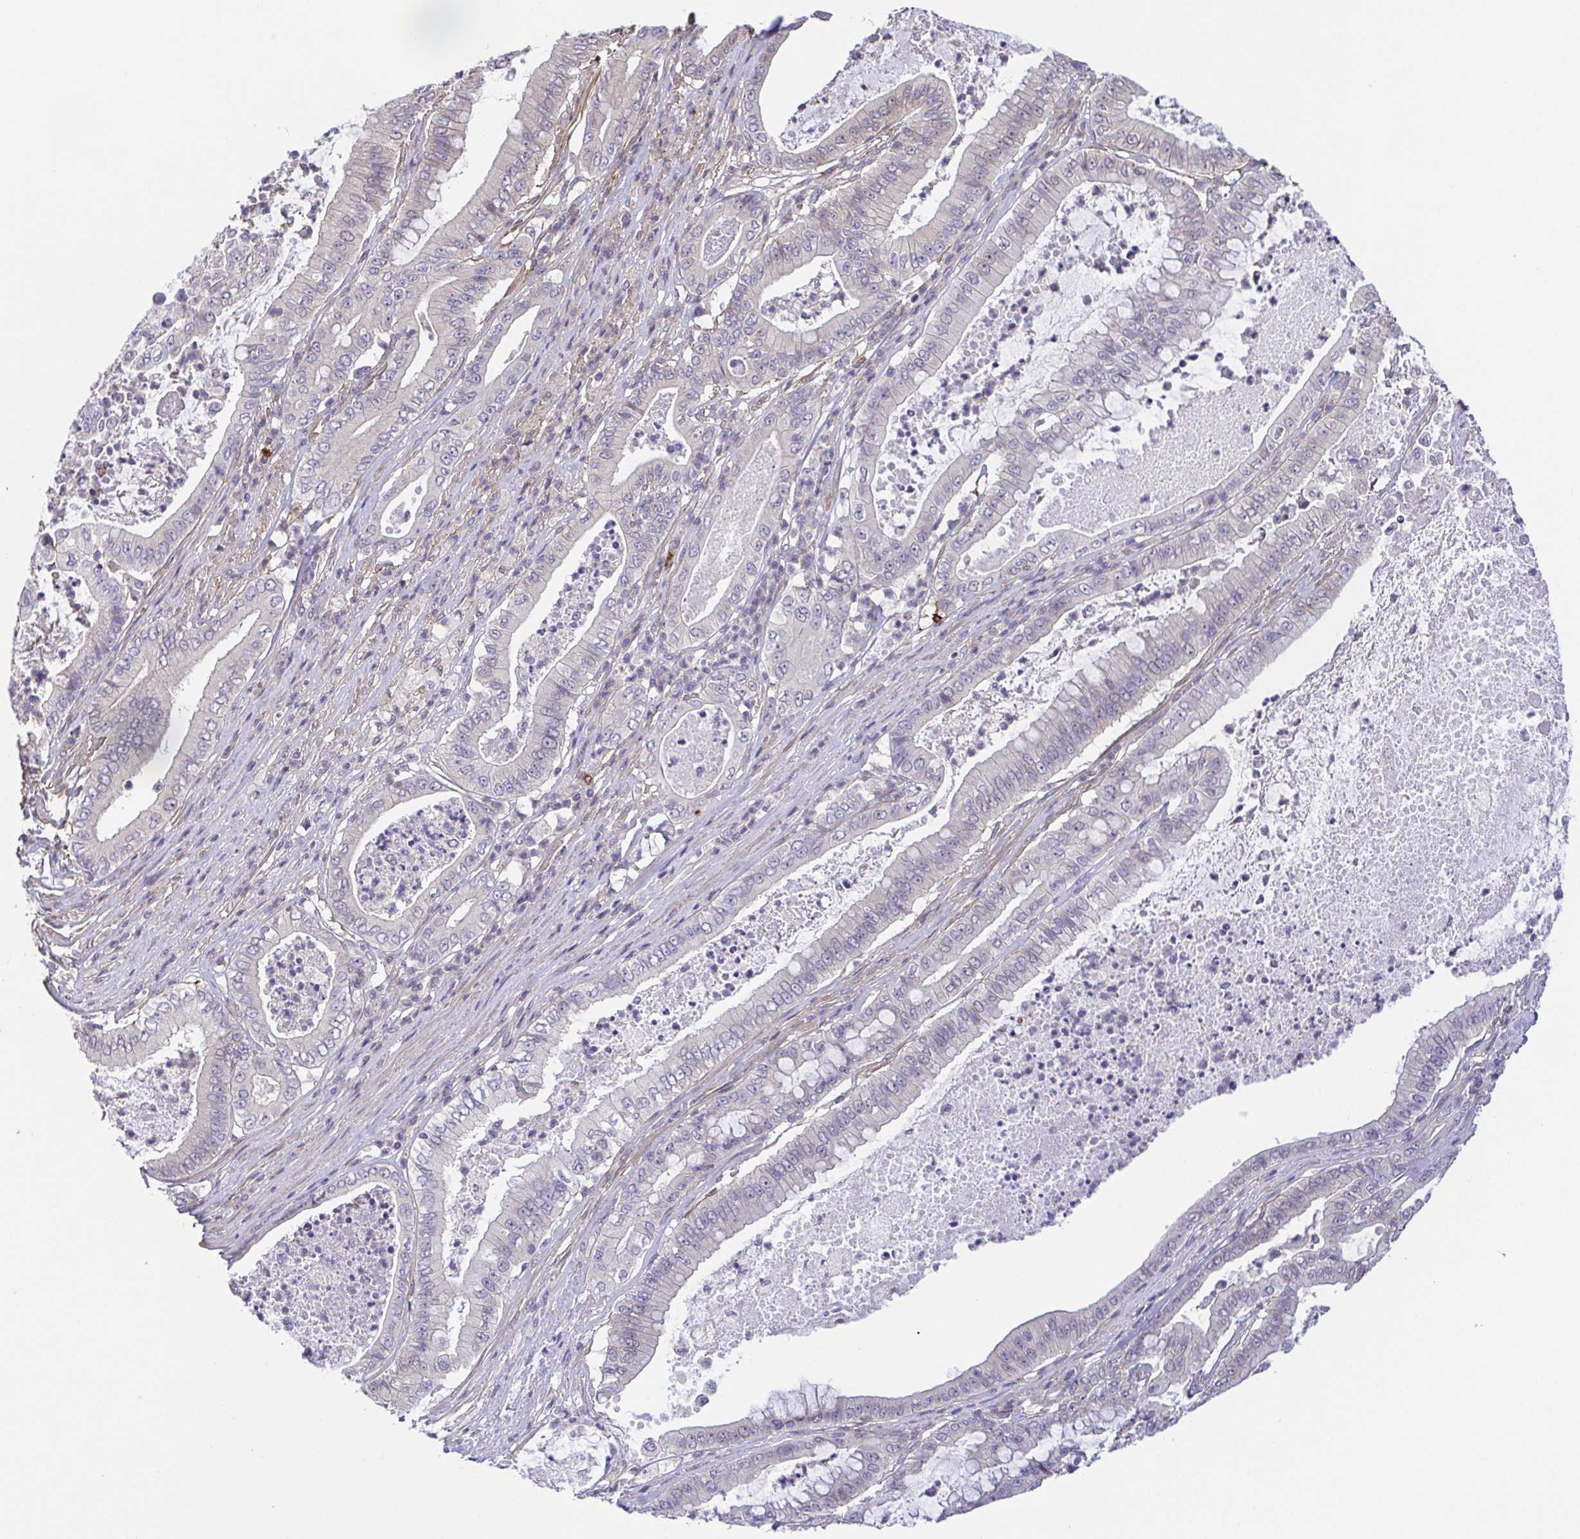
{"staining": {"intensity": "negative", "quantity": "none", "location": "none"}, "tissue": "pancreatic cancer", "cell_type": "Tumor cells", "image_type": "cancer", "snomed": [{"axis": "morphology", "description": "Adenocarcinoma, NOS"}, {"axis": "topography", "description": "Pancreas"}], "caption": "Immunohistochemistry of pancreatic adenocarcinoma demonstrates no positivity in tumor cells.", "gene": "PREPL", "patient": {"sex": "male", "age": 71}}